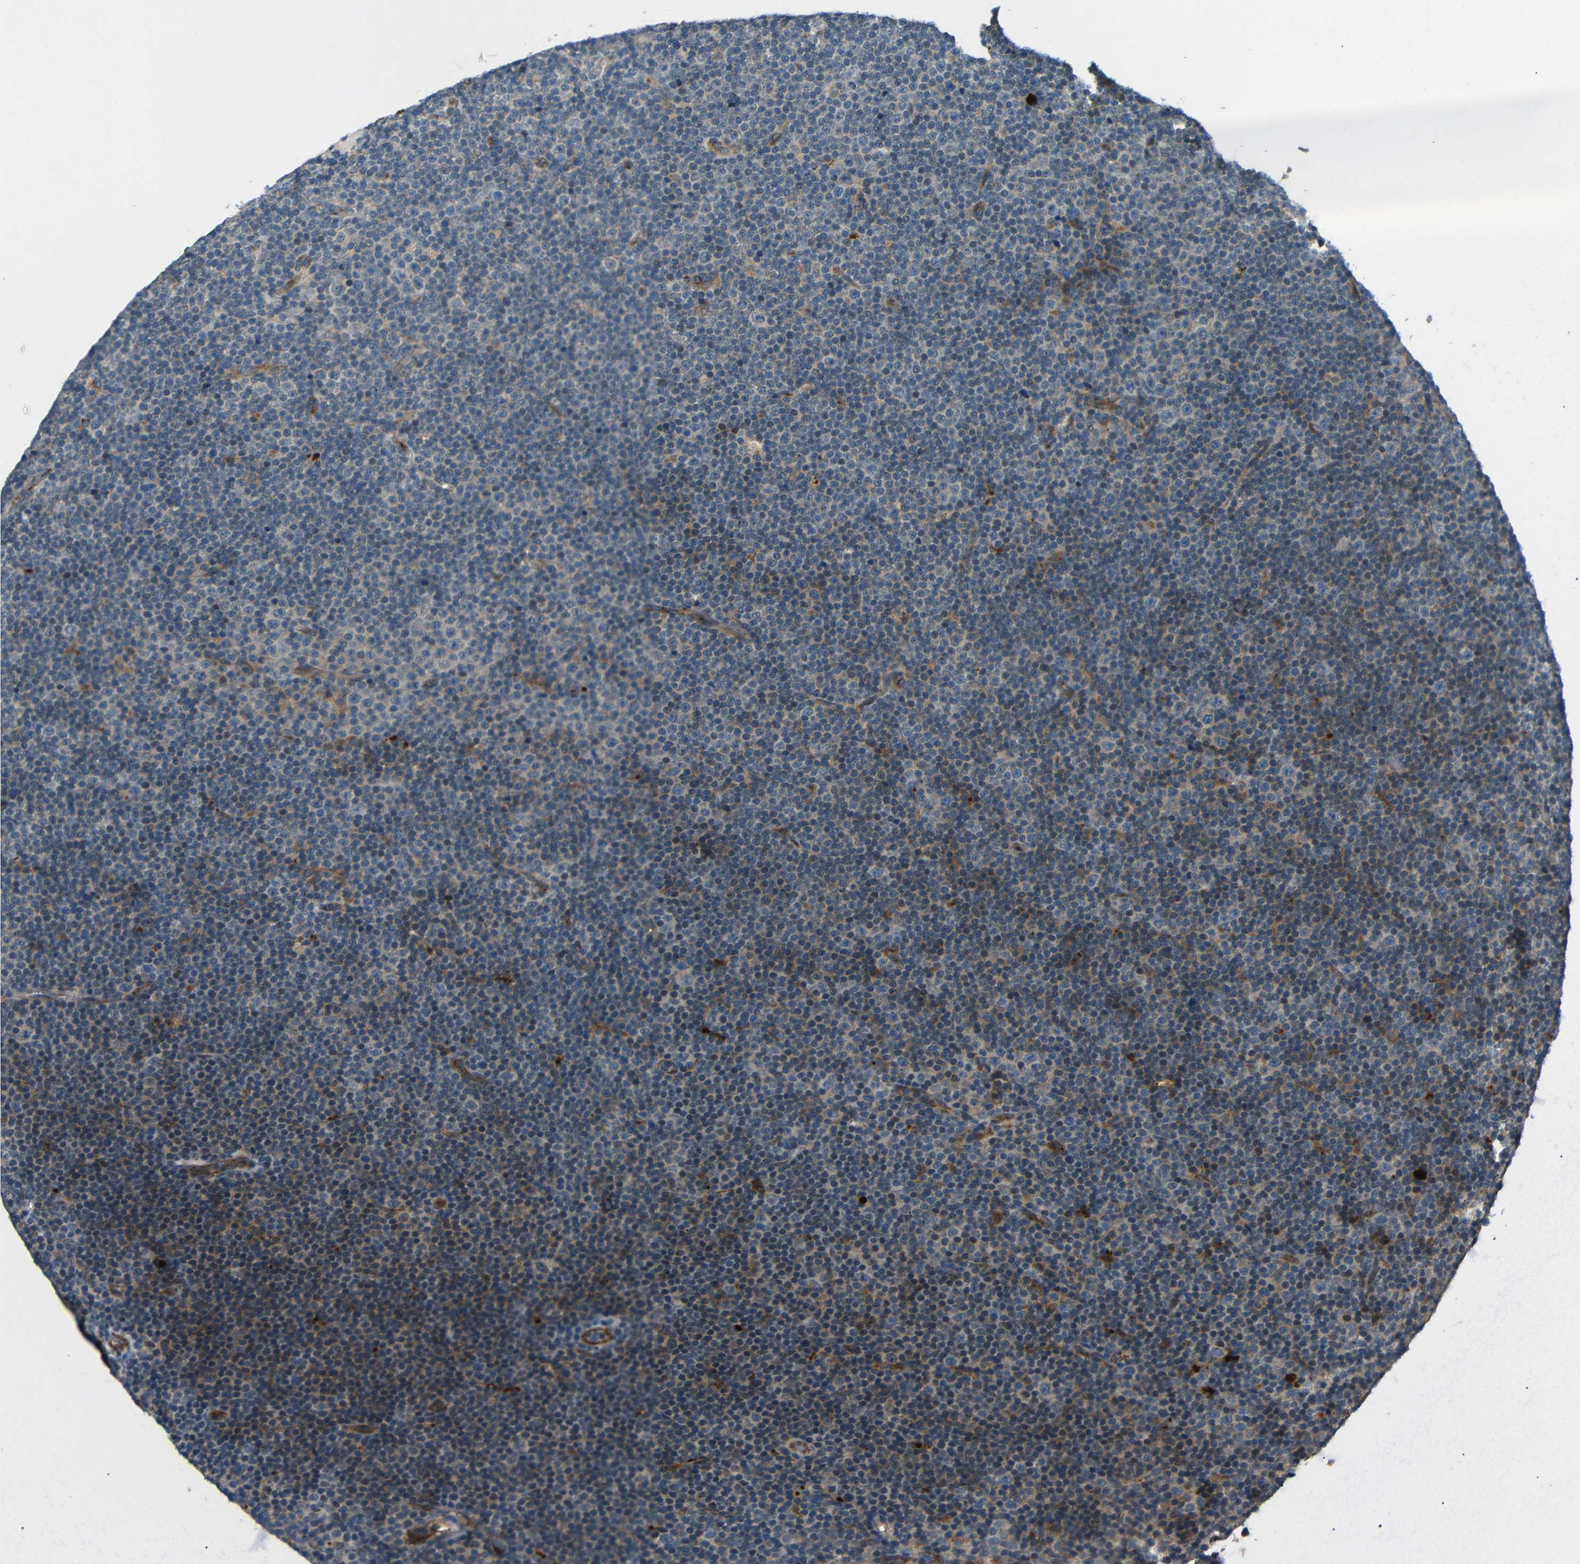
{"staining": {"intensity": "weak", "quantity": "<25%", "location": "cytoplasmic/membranous"}, "tissue": "lymphoma", "cell_type": "Tumor cells", "image_type": "cancer", "snomed": [{"axis": "morphology", "description": "Malignant lymphoma, non-Hodgkin's type, Low grade"}, {"axis": "topography", "description": "Lymph node"}], "caption": "This is an IHC histopathology image of low-grade malignant lymphoma, non-Hodgkin's type. There is no positivity in tumor cells.", "gene": "ATP7A", "patient": {"sex": "female", "age": 67}}